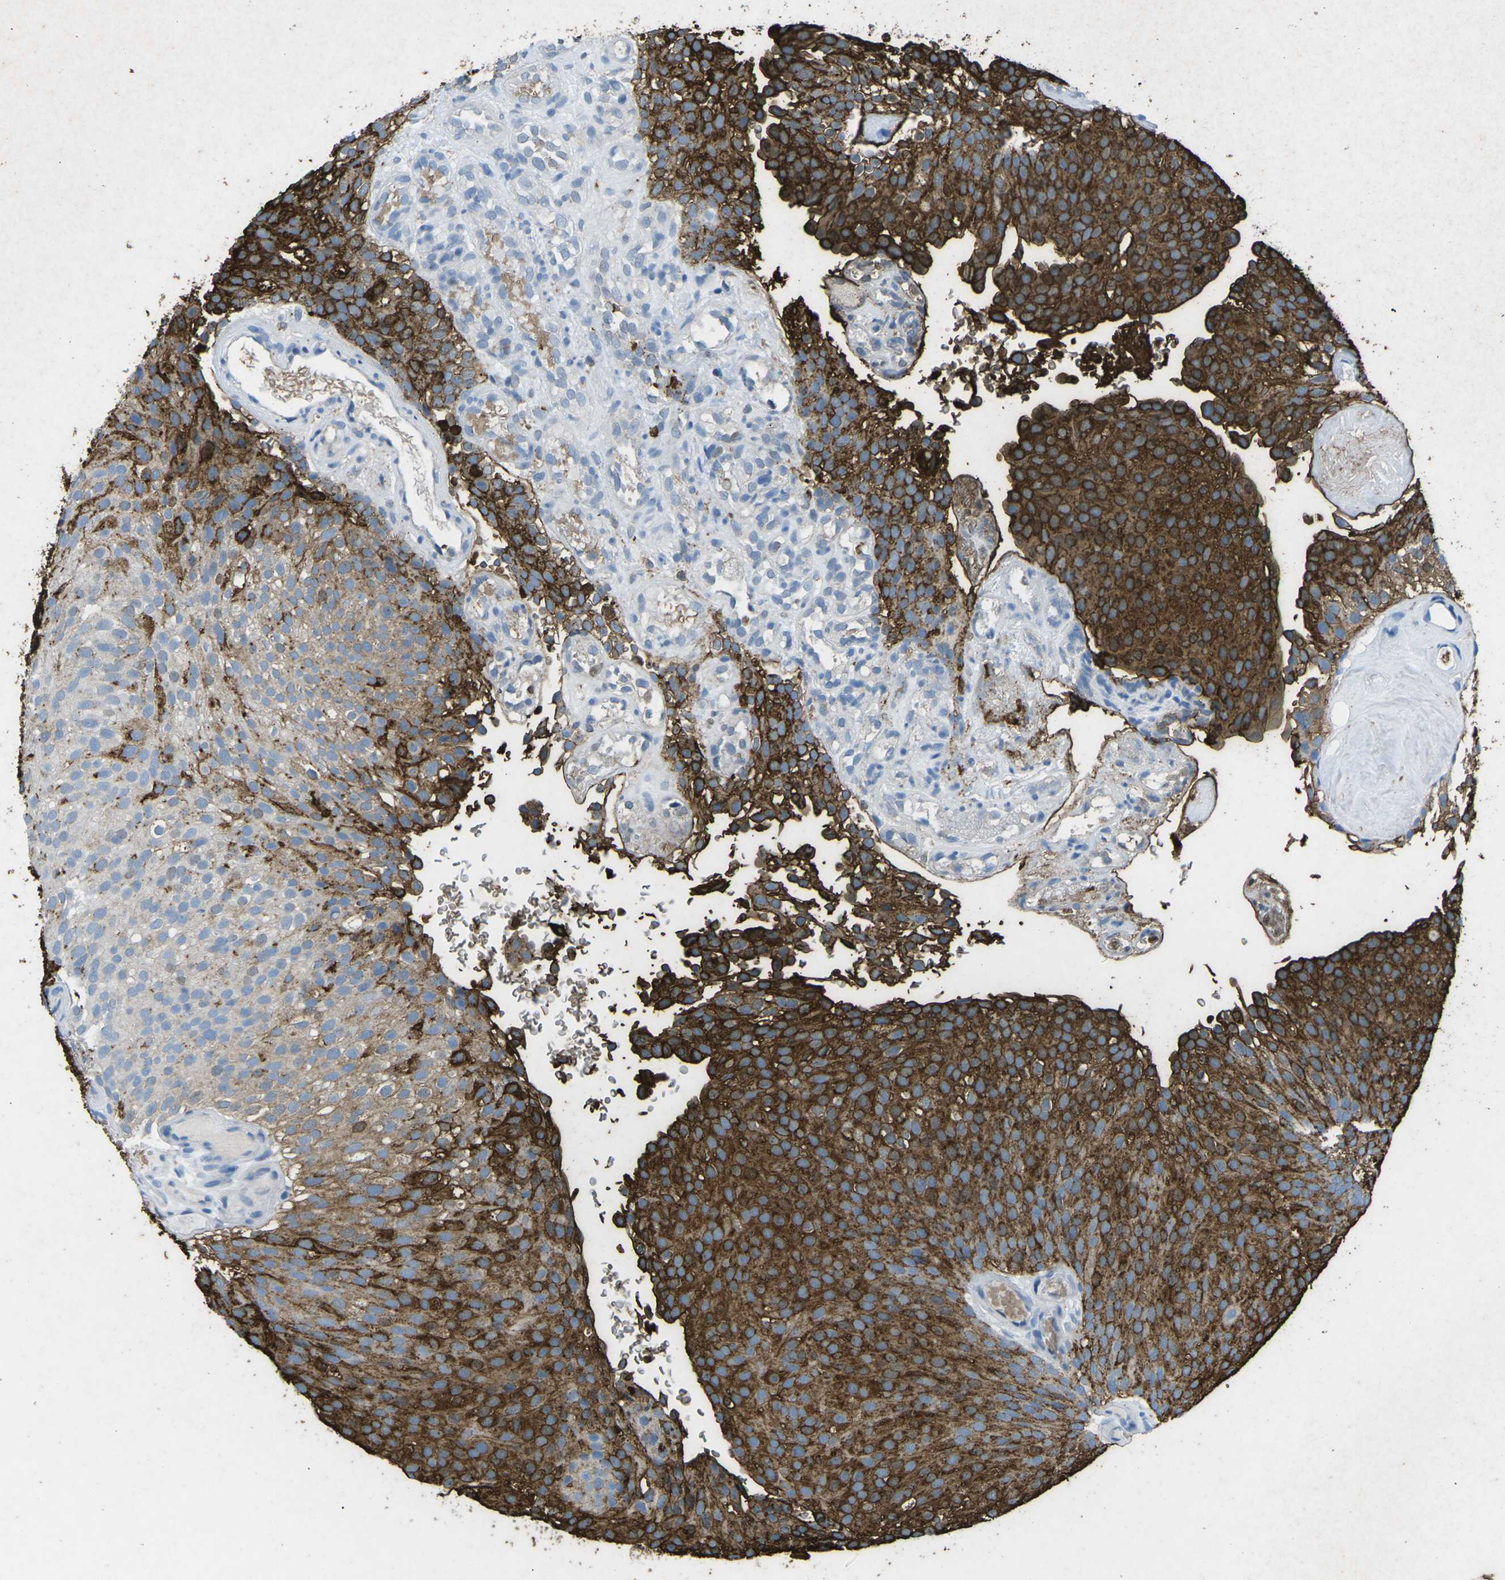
{"staining": {"intensity": "strong", "quantity": "25%-75%", "location": "cytoplasmic/membranous"}, "tissue": "urothelial cancer", "cell_type": "Tumor cells", "image_type": "cancer", "snomed": [{"axis": "morphology", "description": "Urothelial carcinoma, Low grade"}, {"axis": "topography", "description": "Urinary bladder"}], "caption": "Urothelial cancer stained with IHC shows strong cytoplasmic/membranous positivity in approximately 25%-75% of tumor cells.", "gene": "CTAGE1", "patient": {"sex": "male", "age": 78}}